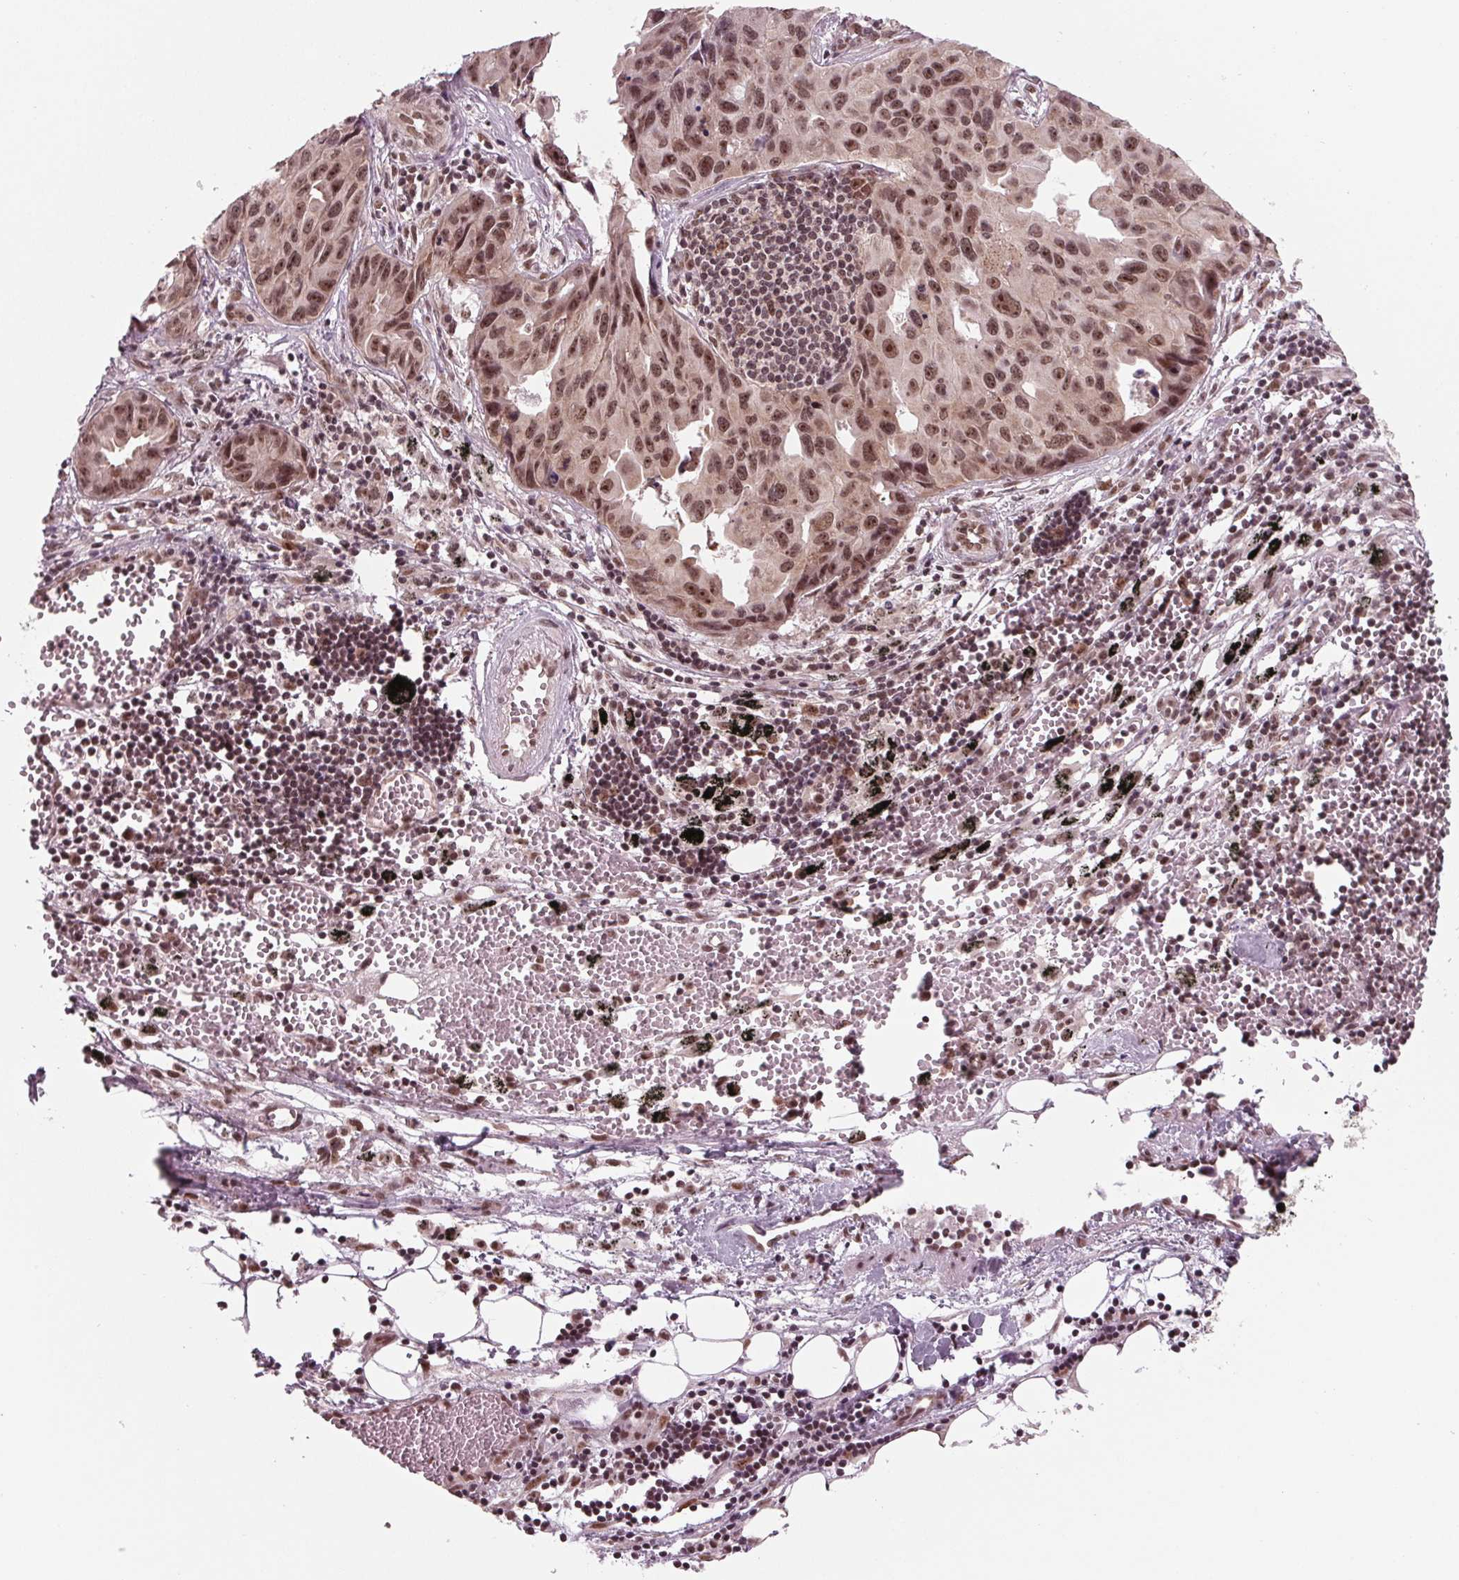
{"staining": {"intensity": "moderate", "quantity": ">75%", "location": "nuclear"}, "tissue": "lung cancer", "cell_type": "Tumor cells", "image_type": "cancer", "snomed": [{"axis": "morphology", "description": "Adenocarcinoma, NOS"}, {"axis": "topography", "description": "Lymph node"}, {"axis": "topography", "description": "Lung"}], "caption": "Human lung adenocarcinoma stained with a protein marker reveals moderate staining in tumor cells.", "gene": "DDX41", "patient": {"sex": "male", "age": 64}}